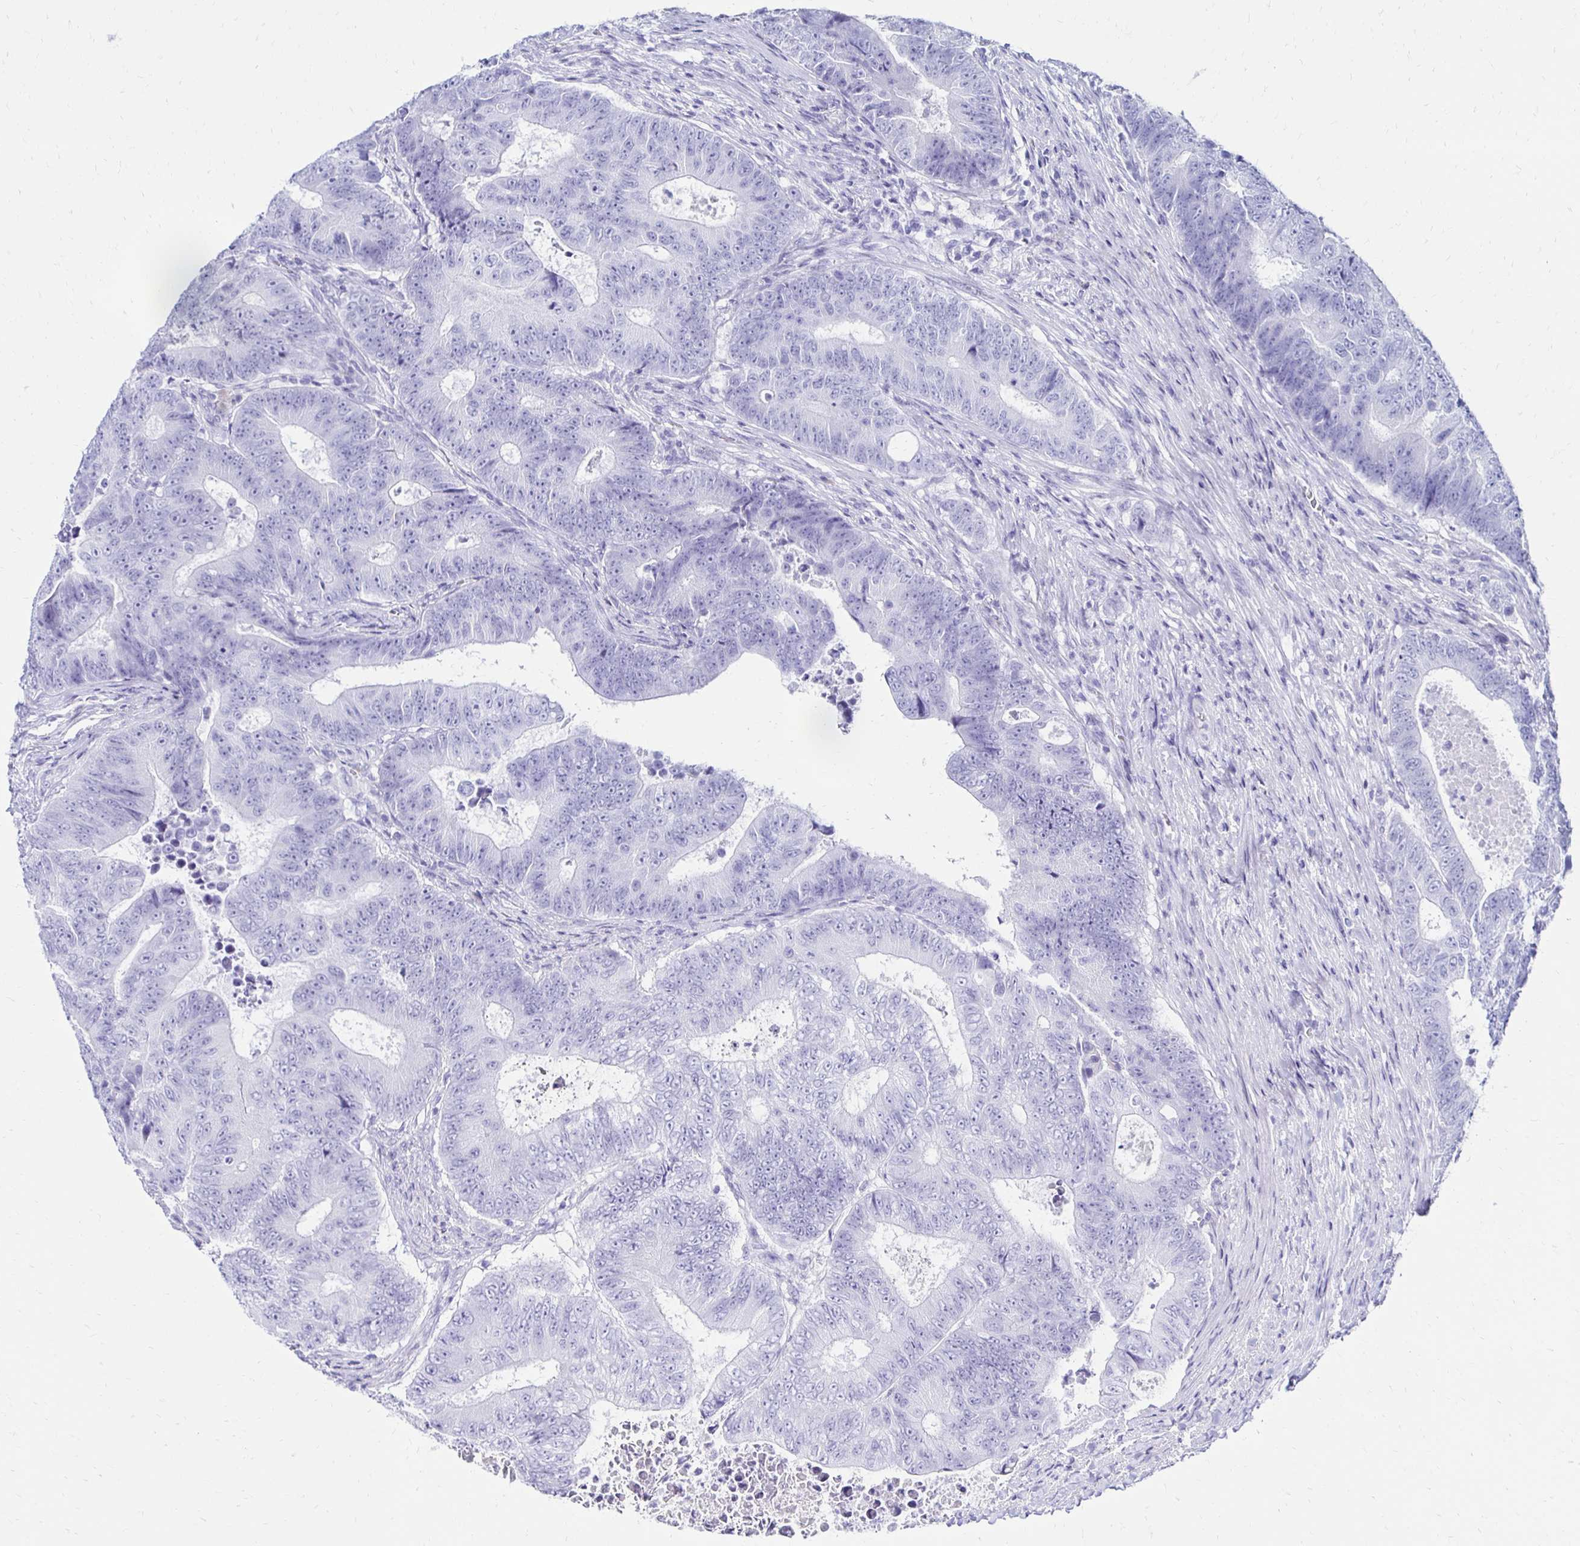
{"staining": {"intensity": "negative", "quantity": "none", "location": "none"}, "tissue": "colorectal cancer", "cell_type": "Tumor cells", "image_type": "cancer", "snomed": [{"axis": "morphology", "description": "Adenocarcinoma, NOS"}, {"axis": "topography", "description": "Colon"}], "caption": "DAB (3,3'-diaminobenzidine) immunohistochemical staining of adenocarcinoma (colorectal) exhibits no significant expression in tumor cells.", "gene": "CST5", "patient": {"sex": "female", "age": 48}}